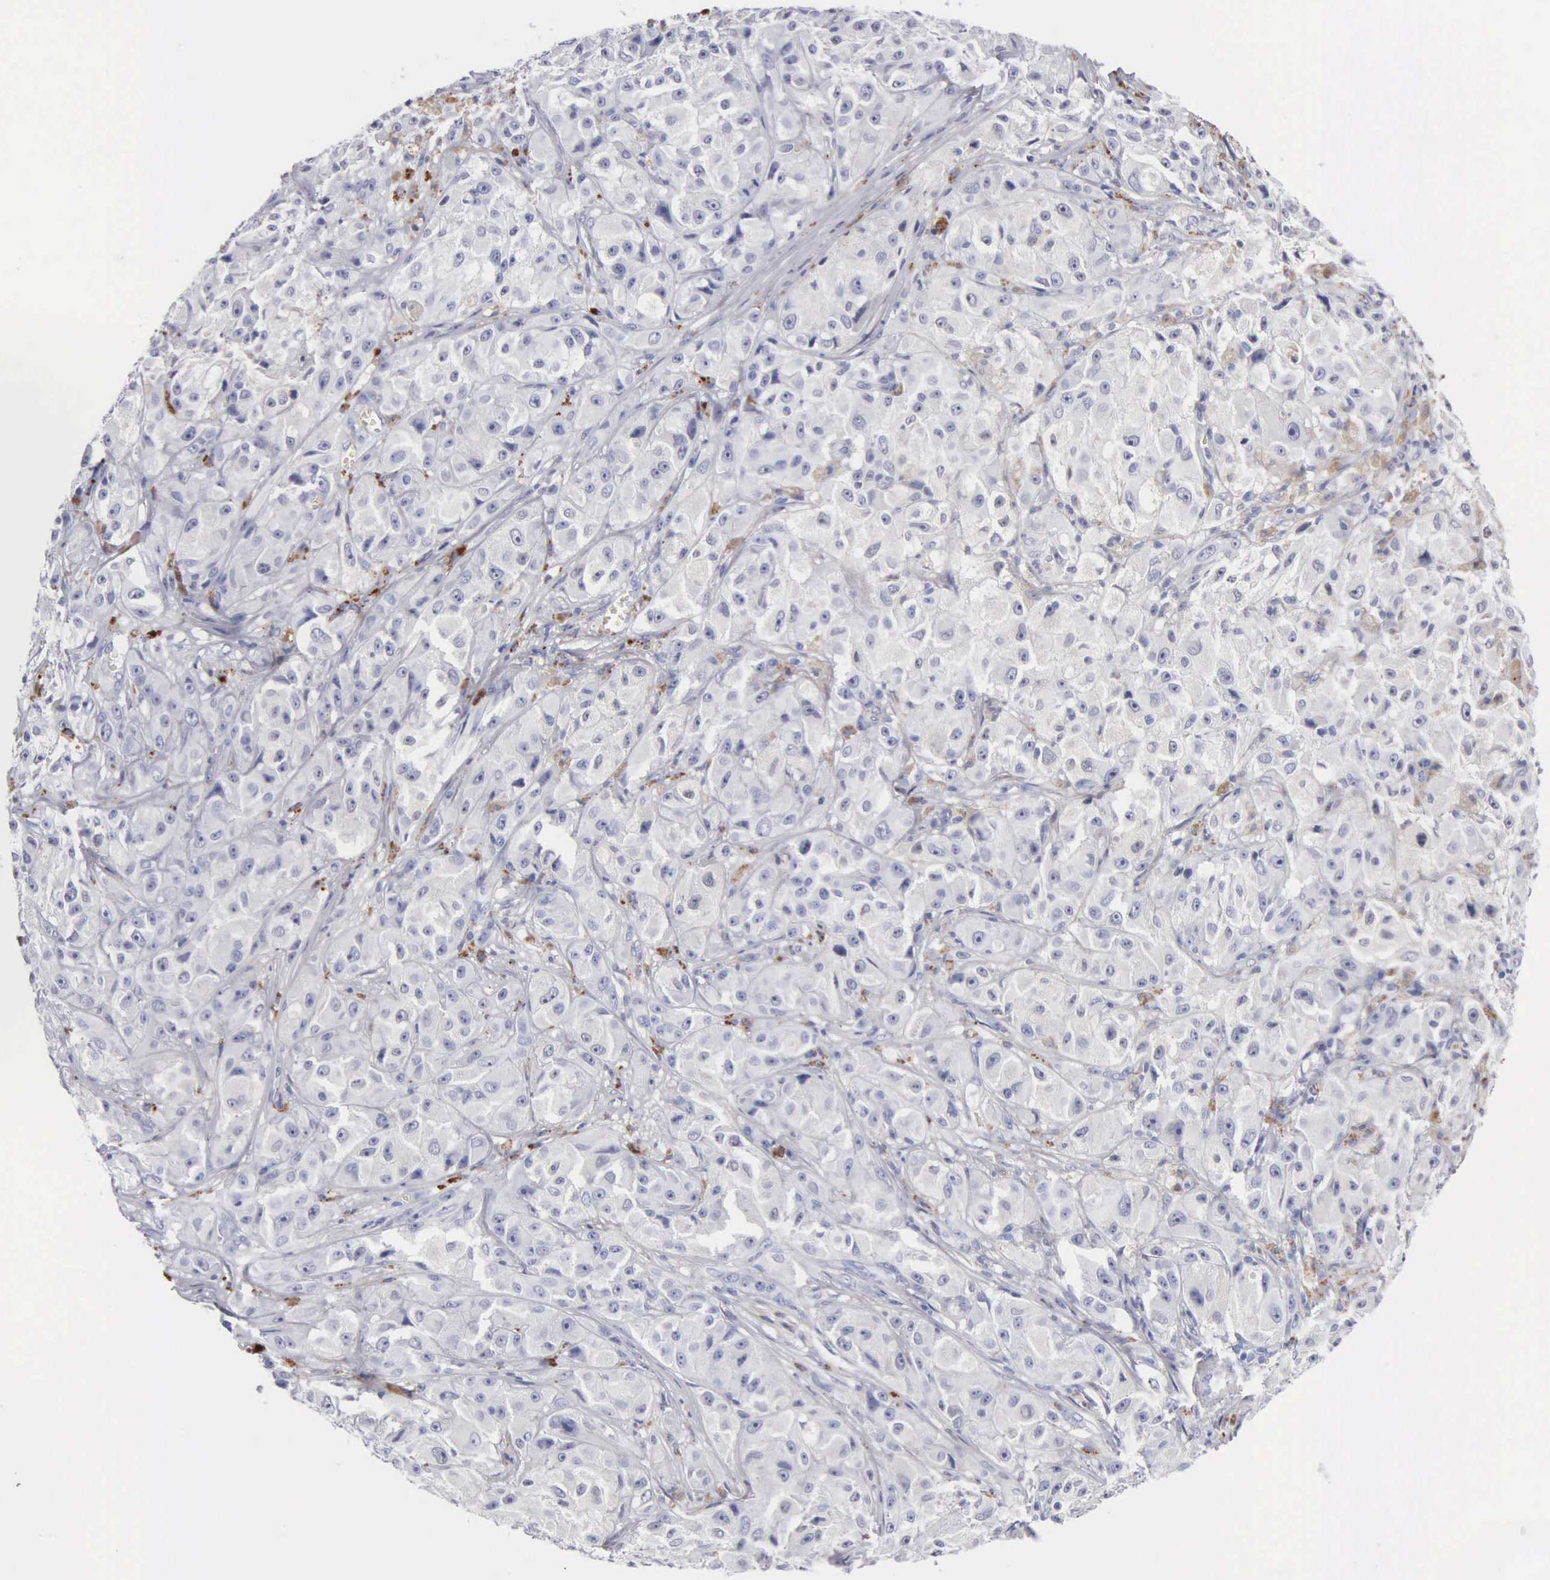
{"staining": {"intensity": "negative", "quantity": "none", "location": "none"}, "tissue": "melanoma", "cell_type": "Tumor cells", "image_type": "cancer", "snomed": [{"axis": "morphology", "description": "Malignant melanoma, NOS"}, {"axis": "topography", "description": "Skin"}], "caption": "High magnification brightfield microscopy of malignant melanoma stained with DAB (3,3'-diaminobenzidine) (brown) and counterstained with hematoxylin (blue): tumor cells show no significant positivity.", "gene": "CTSL", "patient": {"sex": "male", "age": 56}}